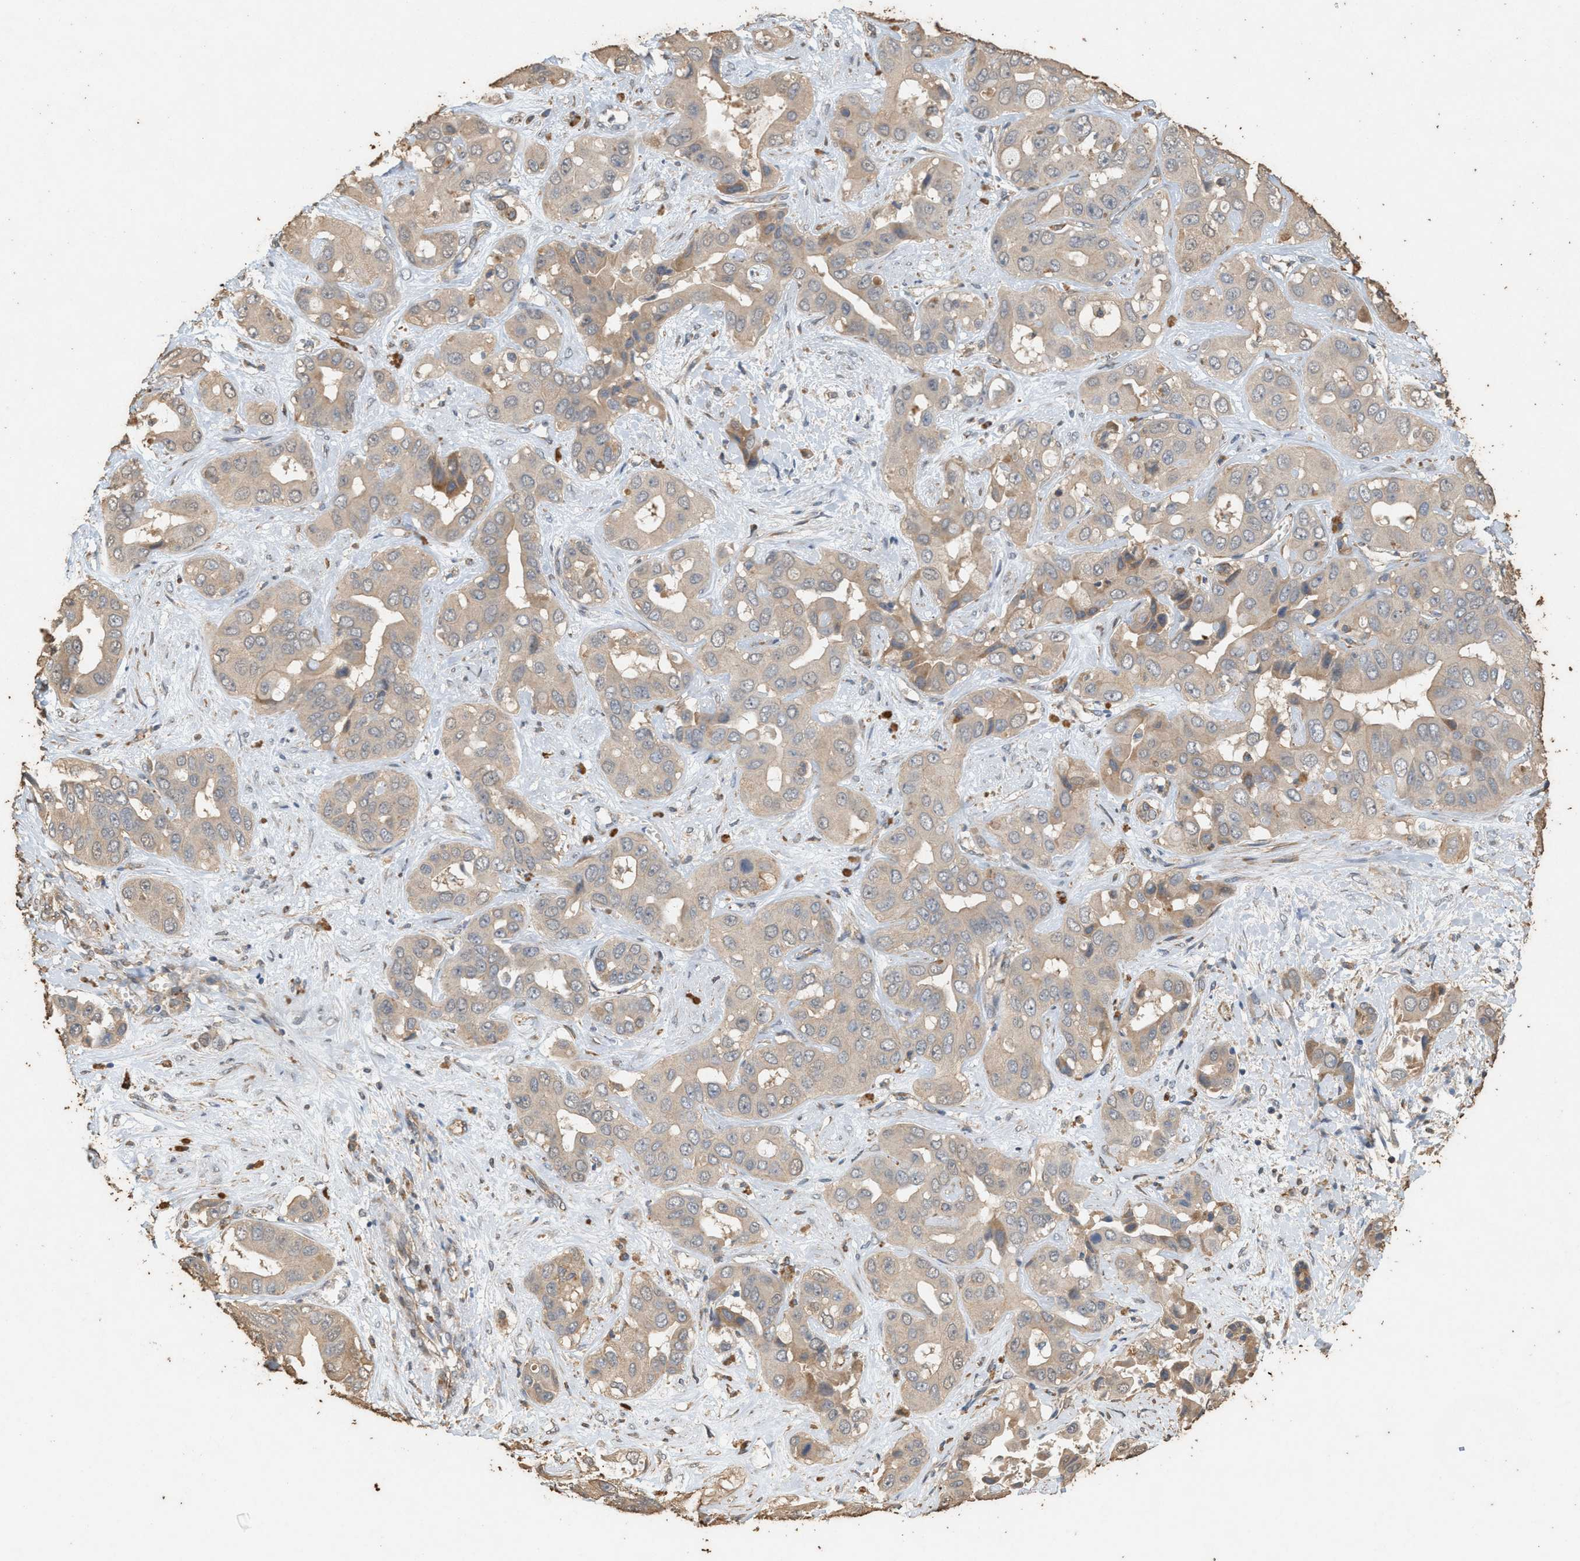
{"staining": {"intensity": "weak", "quantity": "25%-75%", "location": "cytoplasmic/membranous"}, "tissue": "liver cancer", "cell_type": "Tumor cells", "image_type": "cancer", "snomed": [{"axis": "morphology", "description": "Cholangiocarcinoma"}, {"axis": "topography", "description": "Liver"}], "caption": "Weak cytoplasmic/membranous protein positivity is seen in approximately 25%-75% of tumor cells in liver cancer (cholangiocarcinoma).", "gene": "DCAF7", "patient": {"sex": "female", "age": 52}}